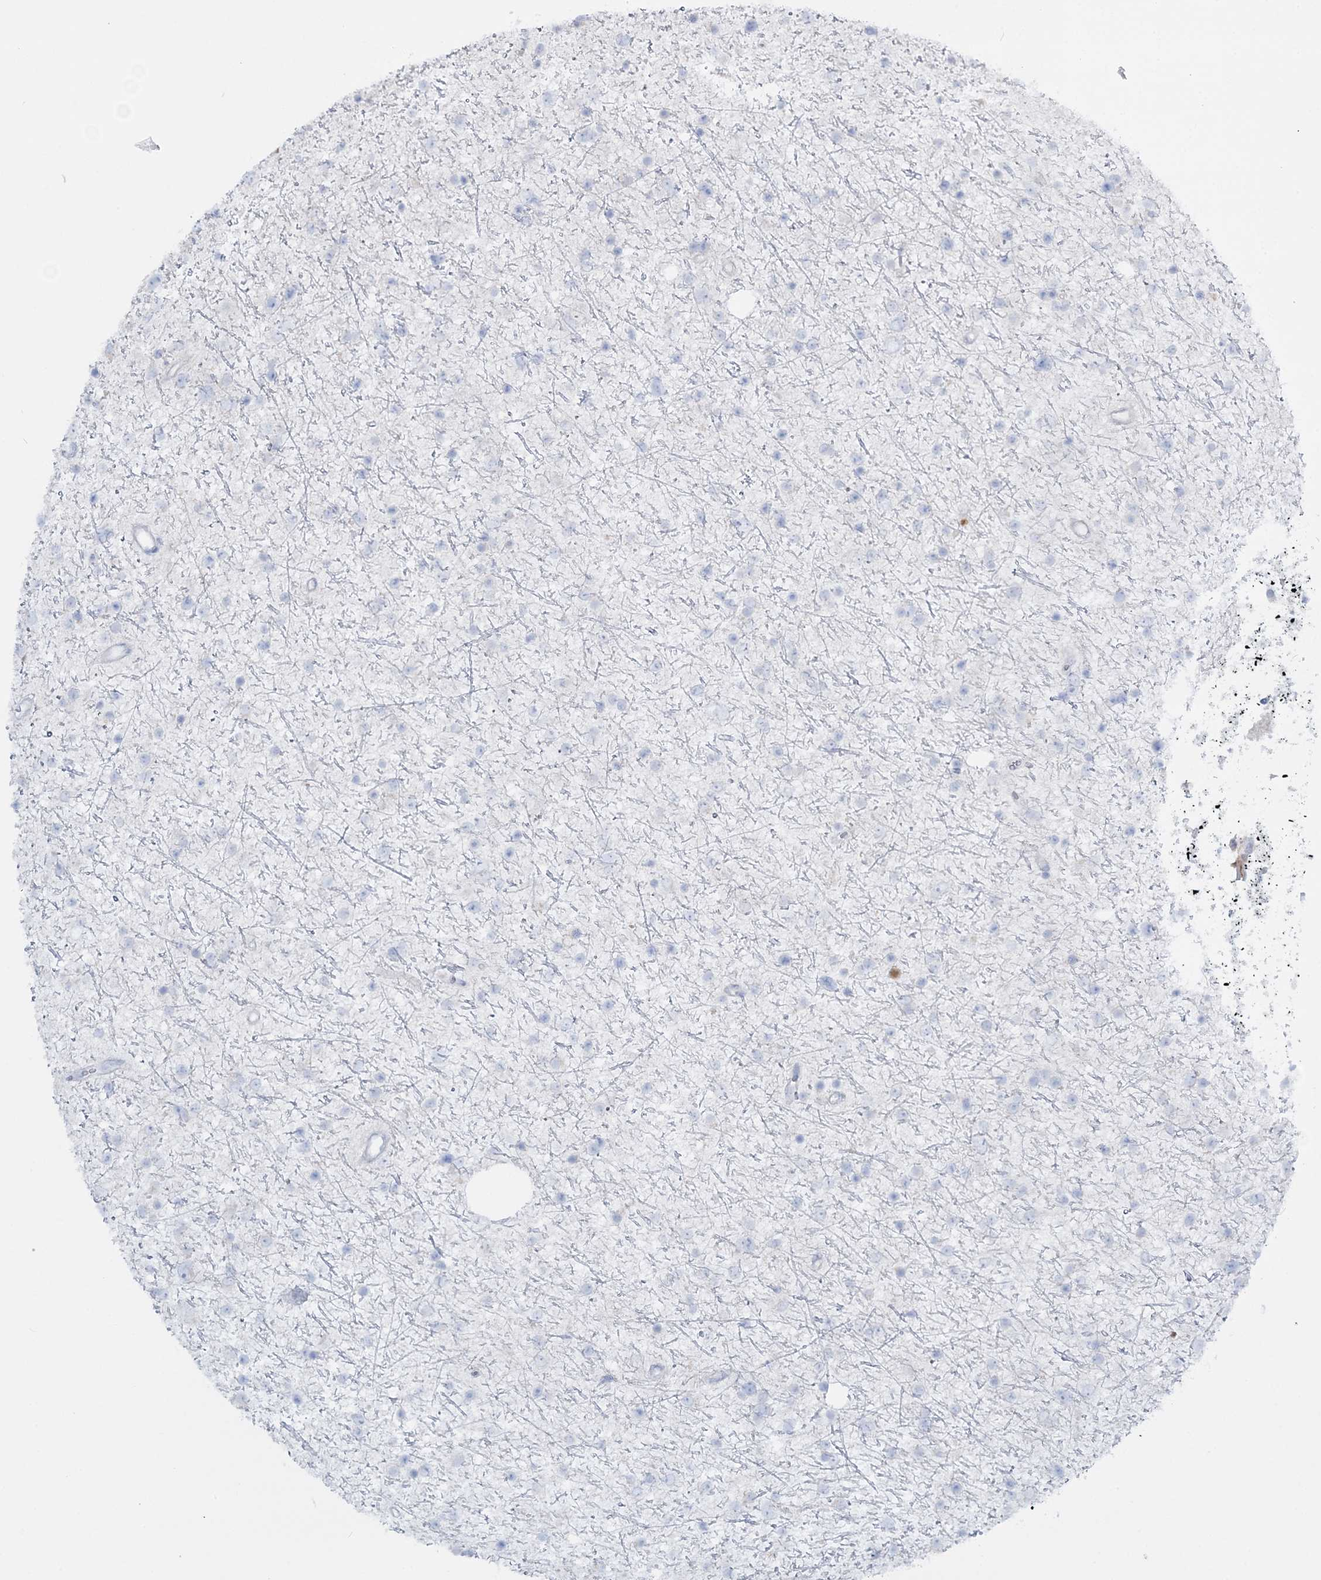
{"staining": {"intensity": "negative", "quantity": "none", "location": "none"}, "tissue": "glioma", "cell_type": "Tumor cells", "image_type": "cancer", "snomed": [{"axis": "morphology", "description": "Glioma, malignant, Low grade"}, {"axis": "topography", "description": "Cerebral cortex"}], "caption": "Immunohistochemistry (IHC) micrograph of neoplastic tissue: malignant low-grade glioma stained with DAB (3,3'-diaminobenzidine) reveals no significant protein expression in tumor cells.", "gene": "WDSUB1", "patient": {"sex": "female", "age": 39}}